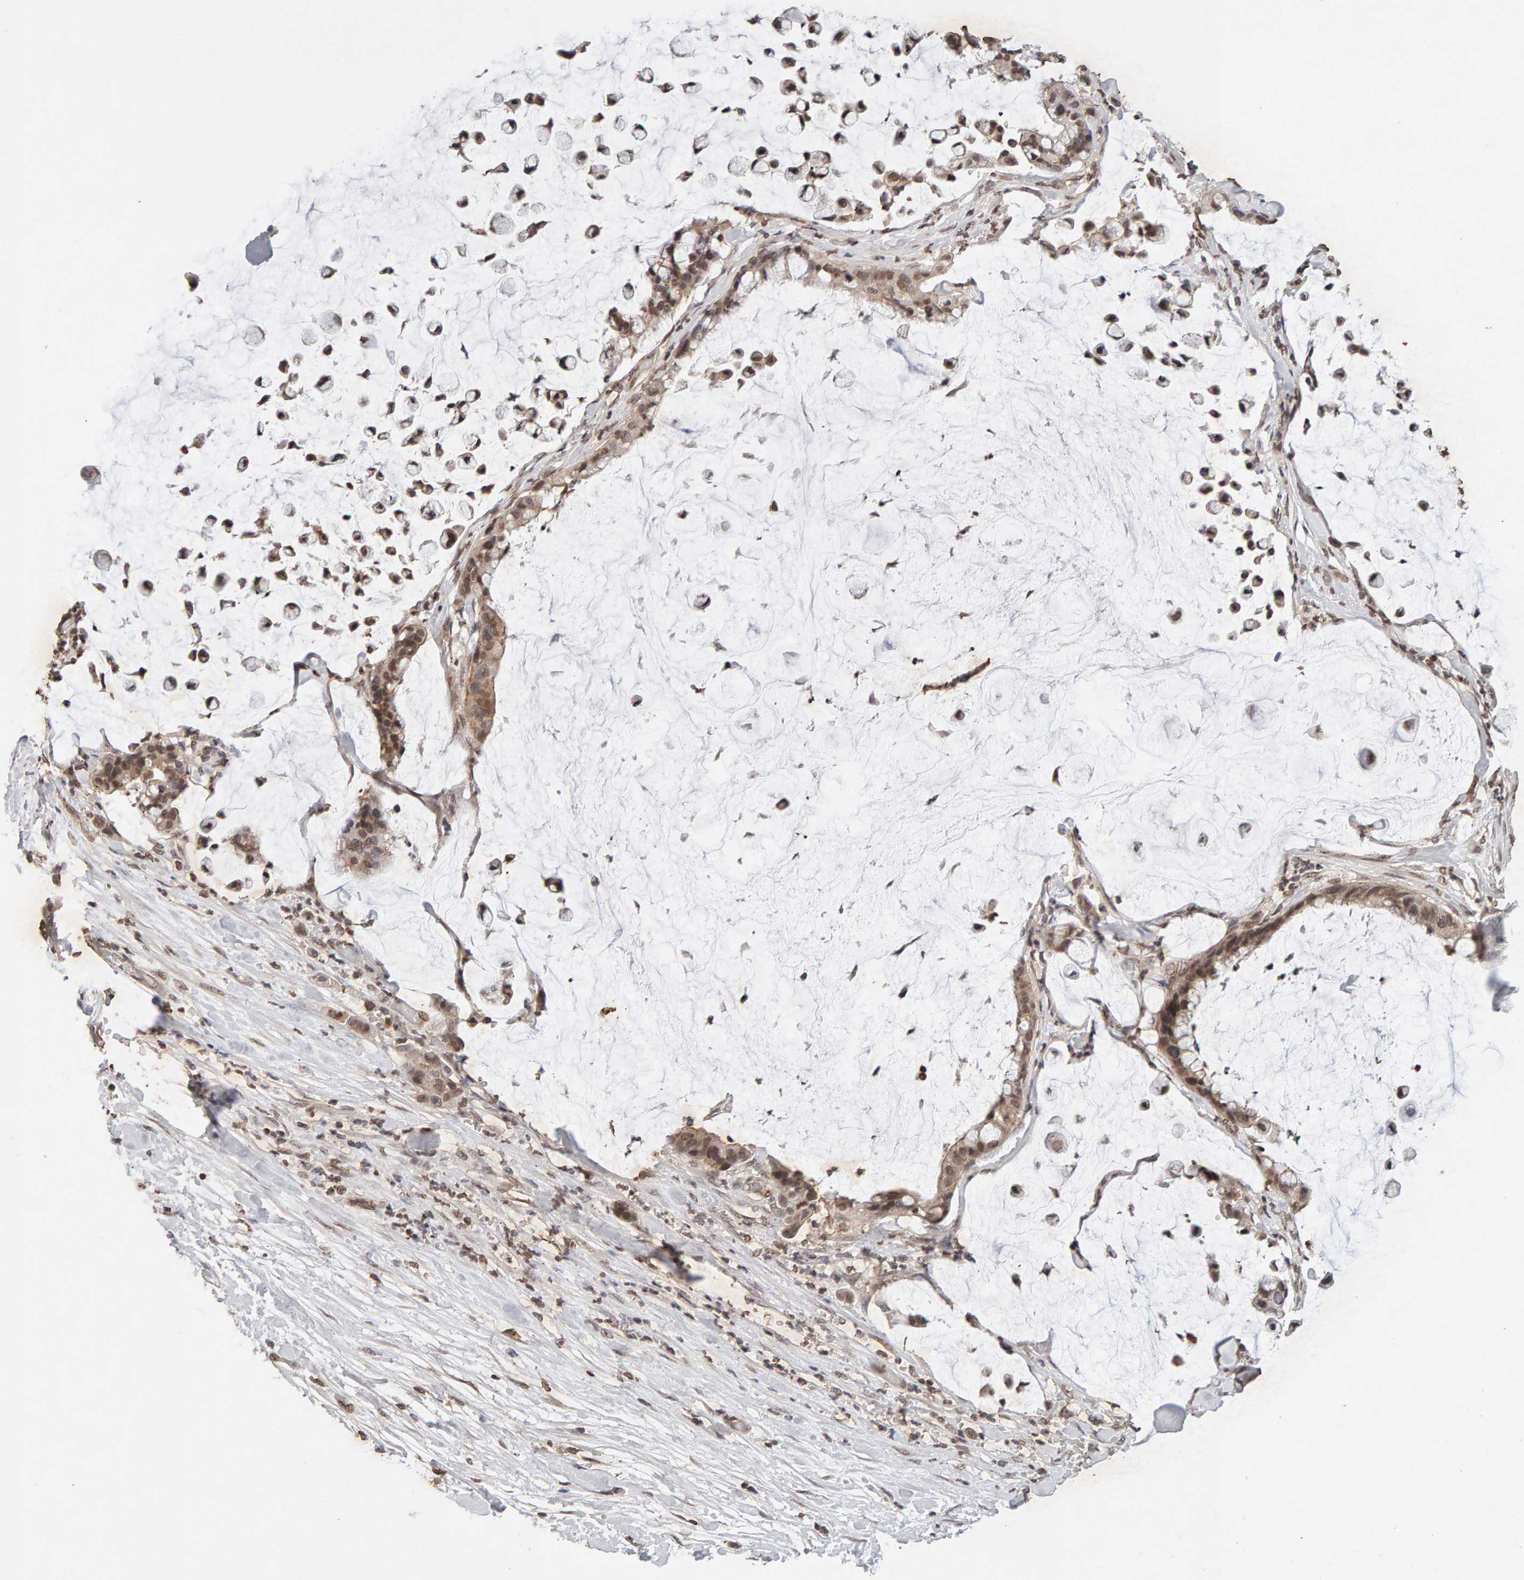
{"staining": {"intensity": "moderate", "quantity": ">75%", "location": "cytoplasmic/membranous,nuclear"}, "tissue": "pancreatic cancer", "cell_type": "Tumor cells", "image_type": "cancer", "snomed": [{"axis": "morphology", "description": "Adenocarcinoma, NOS"}, {"axis": "topography", "description": "Pancreas"}], "caption": "Immunohistochemistry (IHC) photomicrograph of neoplastic tissue: pancreatic adenocarcinoma stained using IHC reveals medium levels of moderate protein expression localized specifically in the cytoplasmic/membranous and nuclear of tumor cells, appearing as a cytoplasmic/membranous and nuclear brown color.", "gene": "DNAJB5", "patient": {"sex": "male", "age": 41}}